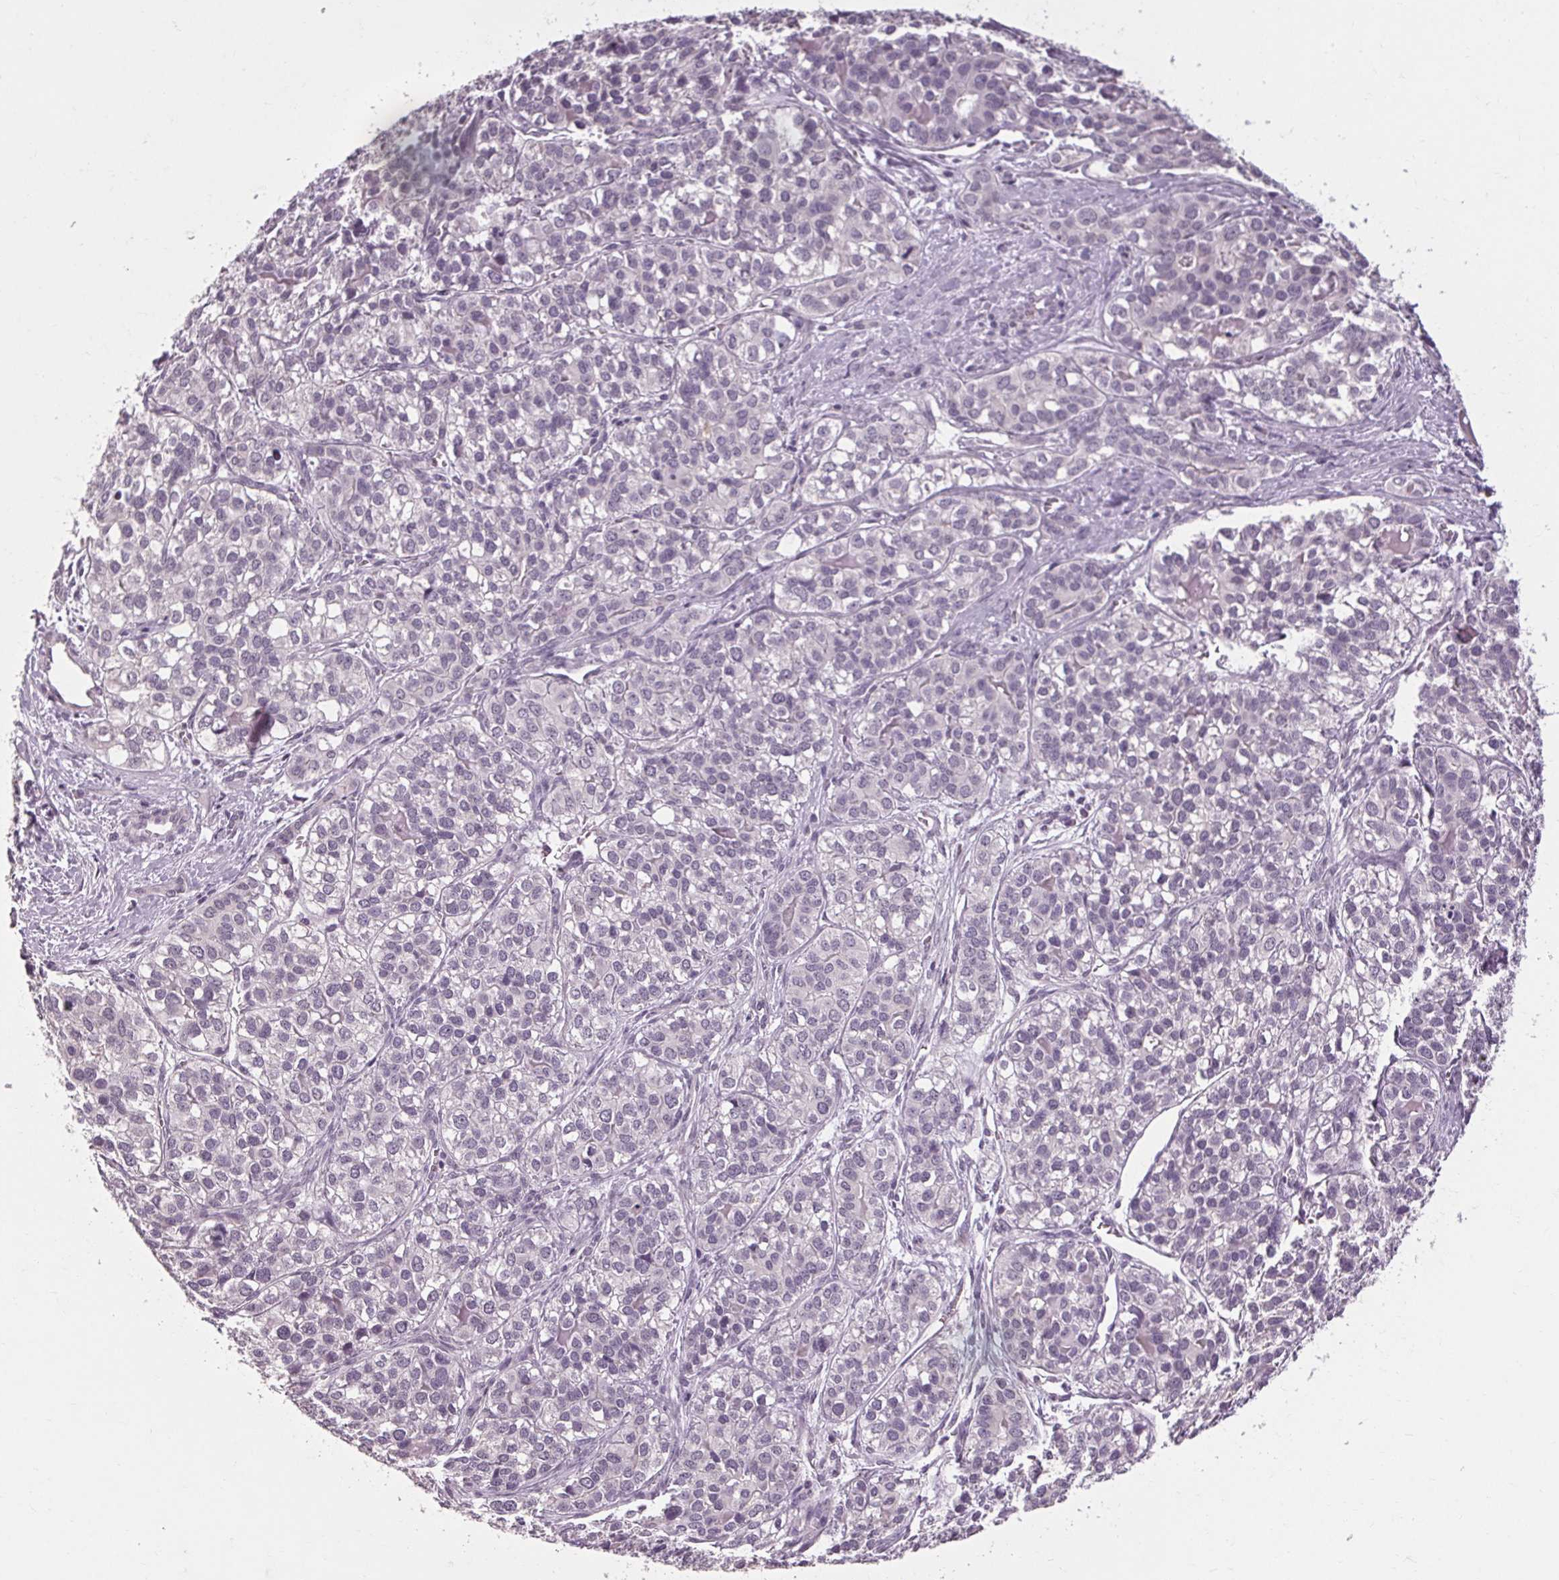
{"staining": {"intensity": "negative", "quantity": "none", "location": "none"}, "tissue": "liver cancer", "cell_type": "Tumor cells", "image_type": "cancer", "snomed": [{"axis": "morphology", "description": "Cholangiocarcinoma"}, {"axis": "topography", "description": "Liver"}], "caption": "High magnification brightfield microscopy of cholangiocarcinoma (liver) stained with DAB (3,3'-diaminobenzidine) (brown) and counterstained with hematoxylin (blue): tumor cells show no significant positivity. (DAB (3,3'-diaminobenzidine) IHC visualized using brightfield microscopy, high magnification).", "gene": "POMC", "patient": {"sex": "male", "age": 56}}